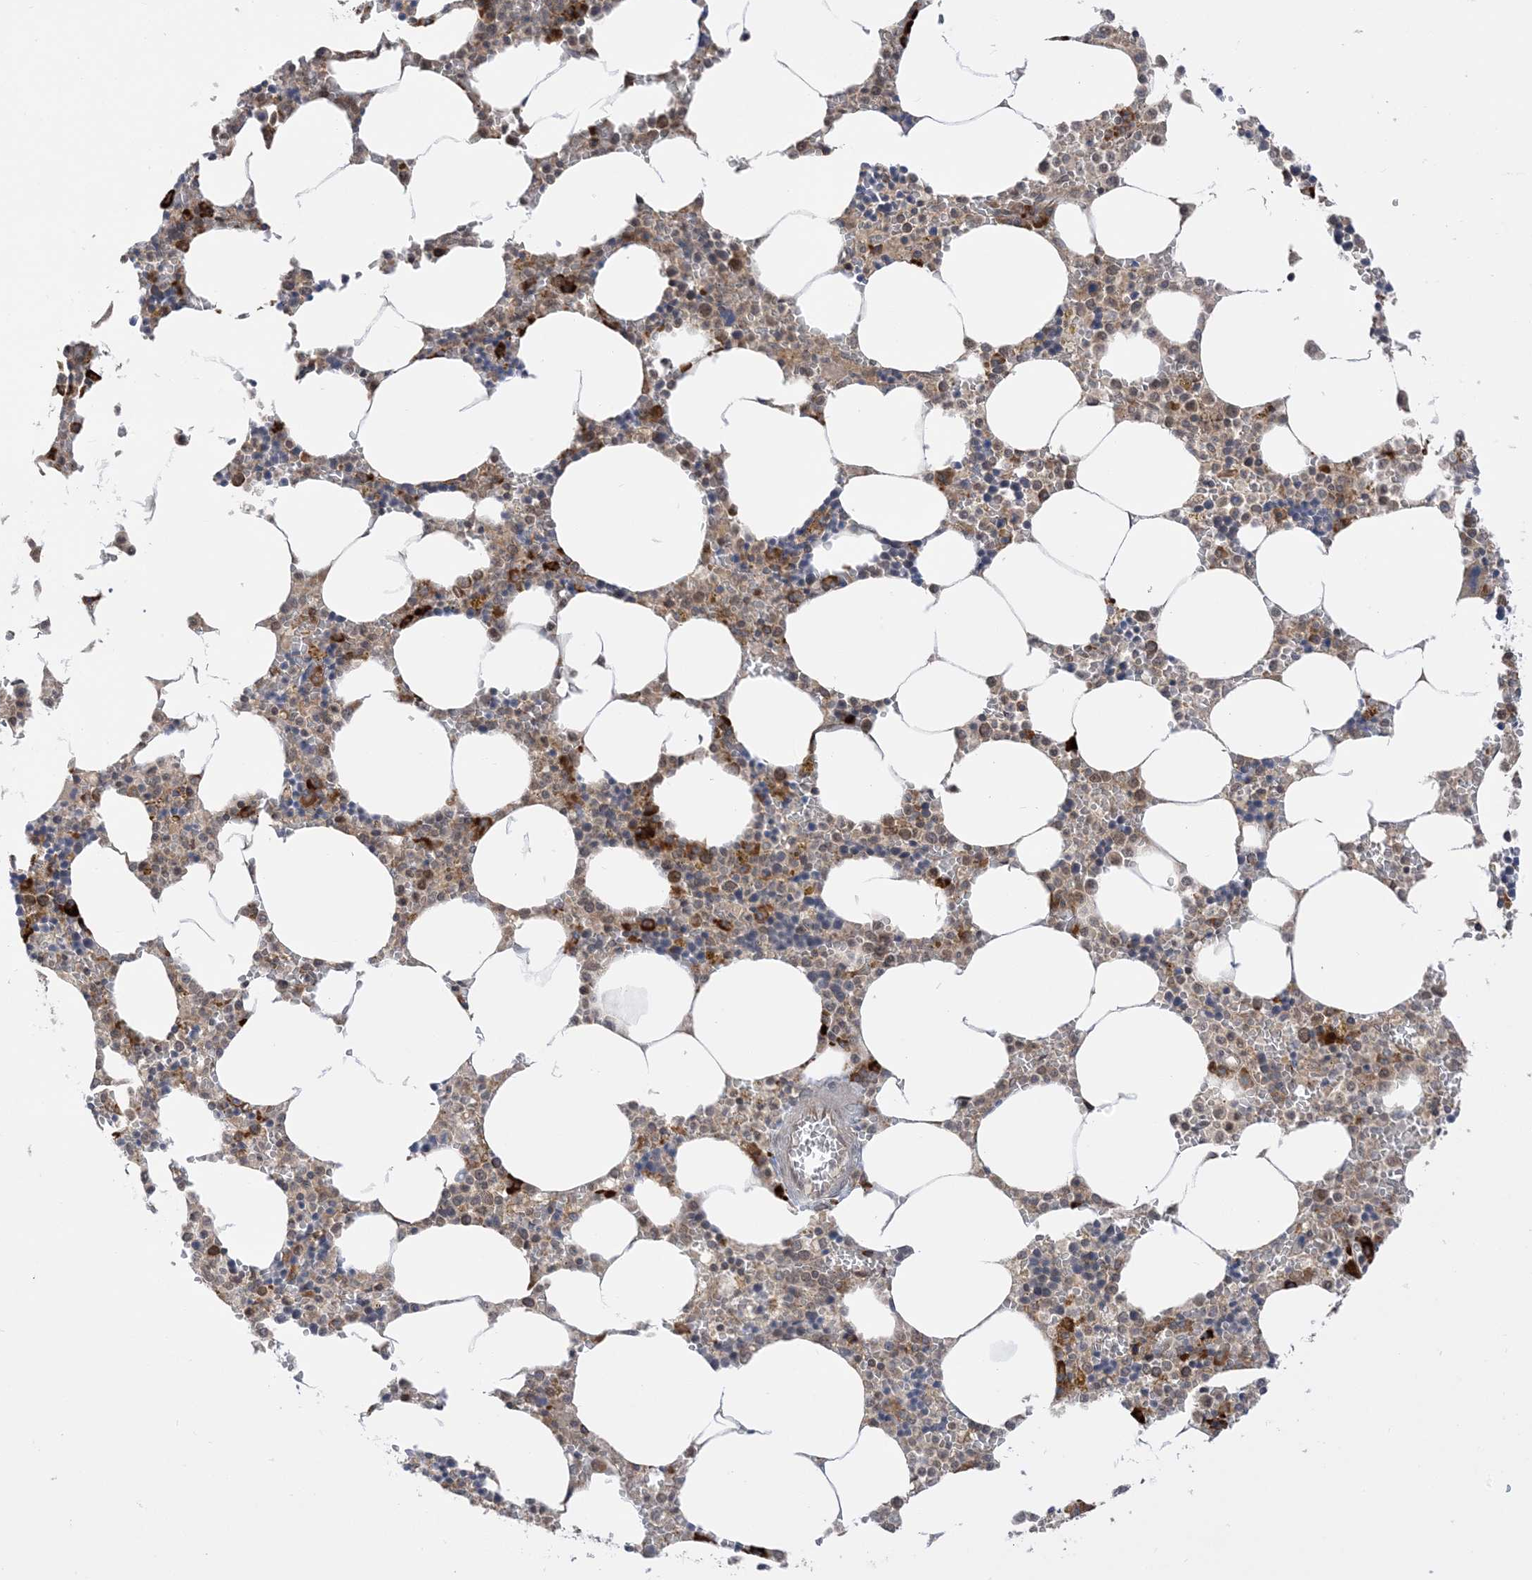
{"staining": {"intensity": "strong", "quantity": "<25%", "location": "cytoplasmic/membranous"}, "tissue": "bone marrow", "cell_type": "Hematopoietic cells", "image_type": "normal", "snomed": [{"axis": "morphology", "description": "Normal tissue, NOS"}, {"axis": "topography", "description": "Bone marrow"}], "caption": "Immunohistochemistry photomicrograph of benign bone marrow: human bone marrow stained using immunohistochemistry (IHC) demonstrates medium levels of strong protein expression localized specifically in the cytoplasmic/membranous of hematopoietic cells, appearing as a cytoplasmic/membranous brown color.", "gene": "METTL21A", "patient": {"sex": "male", "age": 70}}